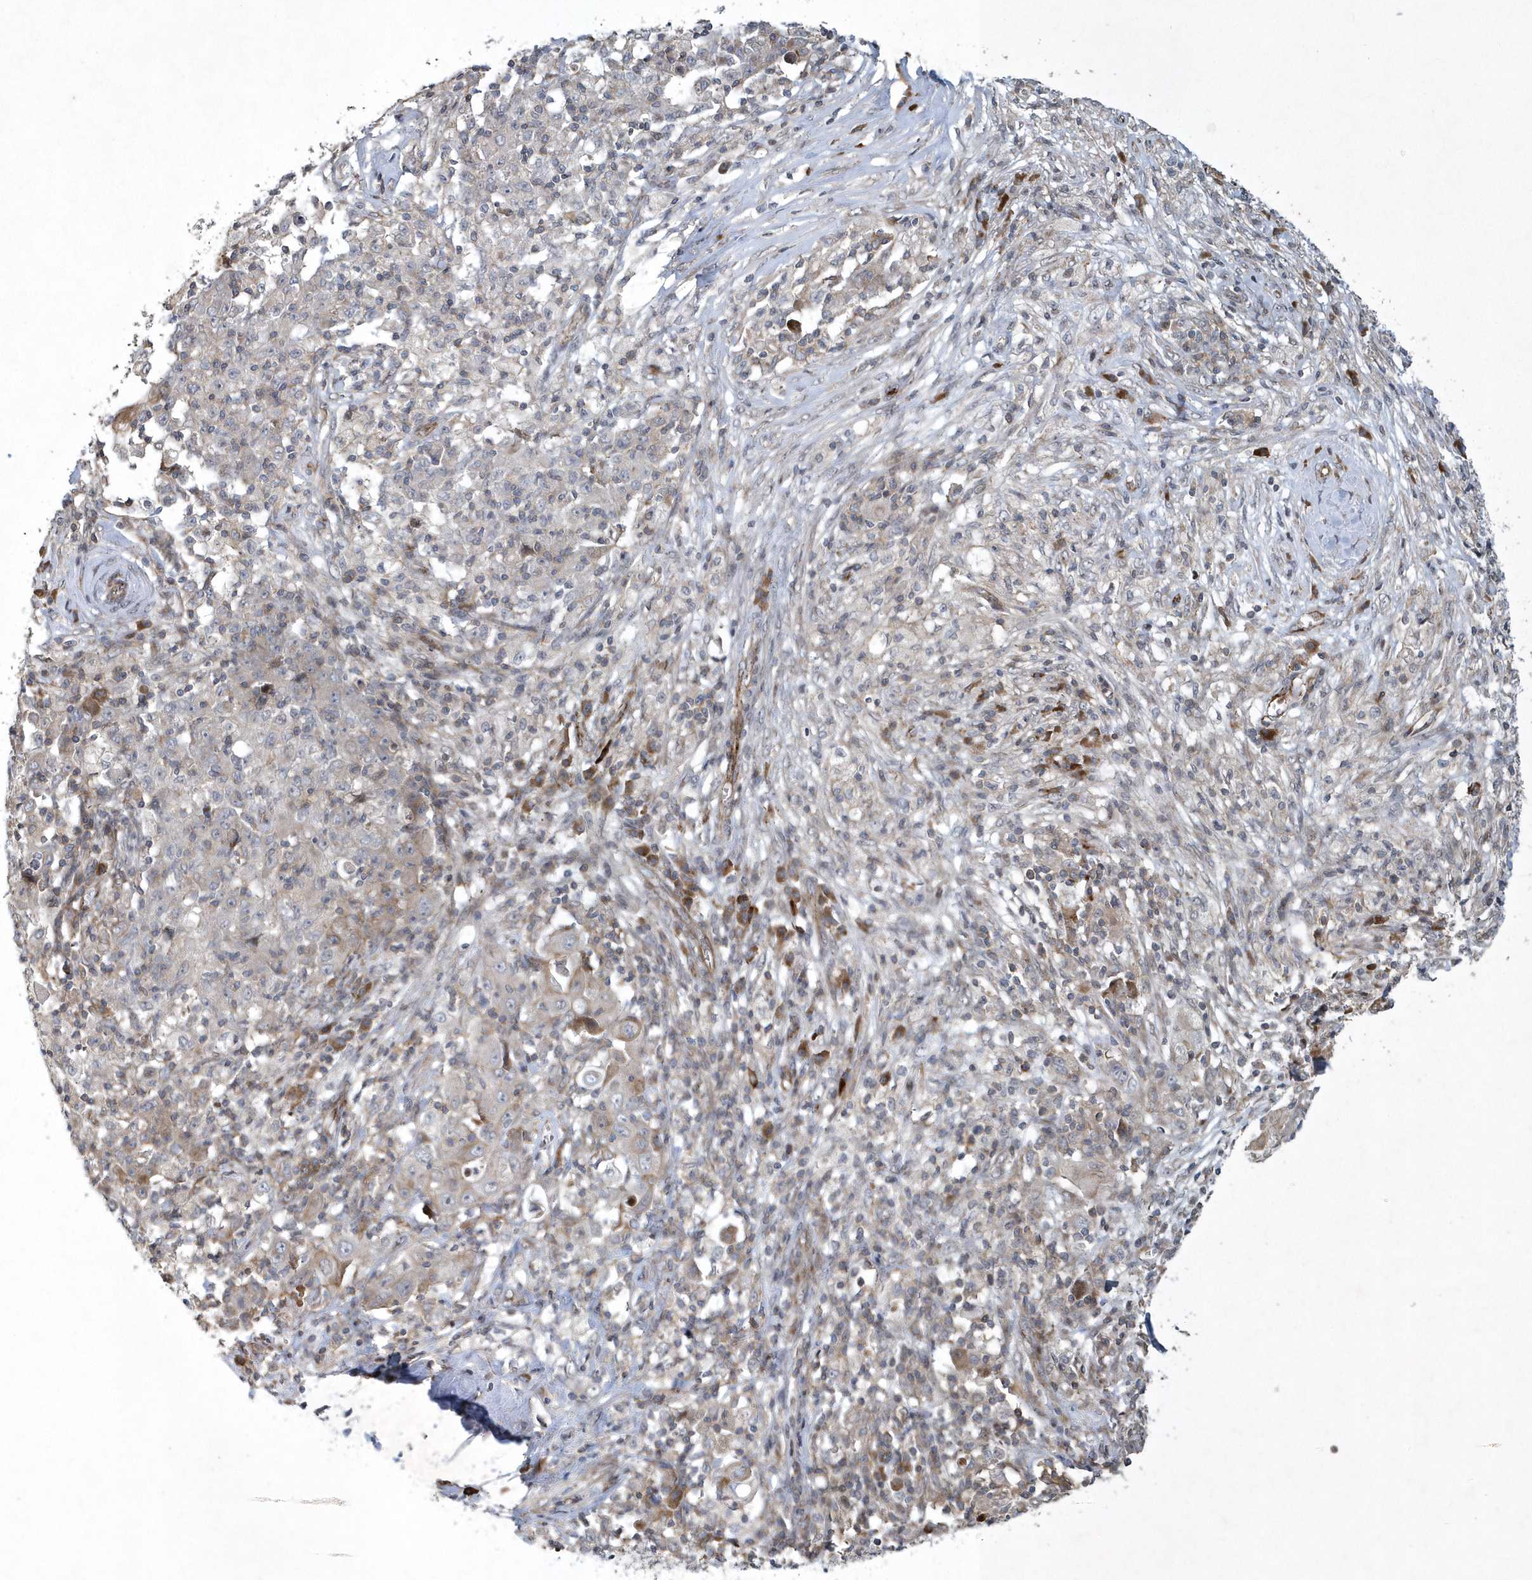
{"staining": {"intensity": "weak", "quantity": "<25%", "location": "cytoplasmic/membranous"}, "tissue": "ovarian cancer", "cell_type": "Tumor cells", "image_type": "cancer", "snomed": [{"axis": "morphology", "description": "Carcinoma, endometroid"}, {"axis": "topography", "description": "Ovary"}], "caption": "Tumor cells show no significant protein expression in endometroid carcinoma (ovarian).", "gene": "N4BP2", "patient": {"sex": "female", "age": 42}}